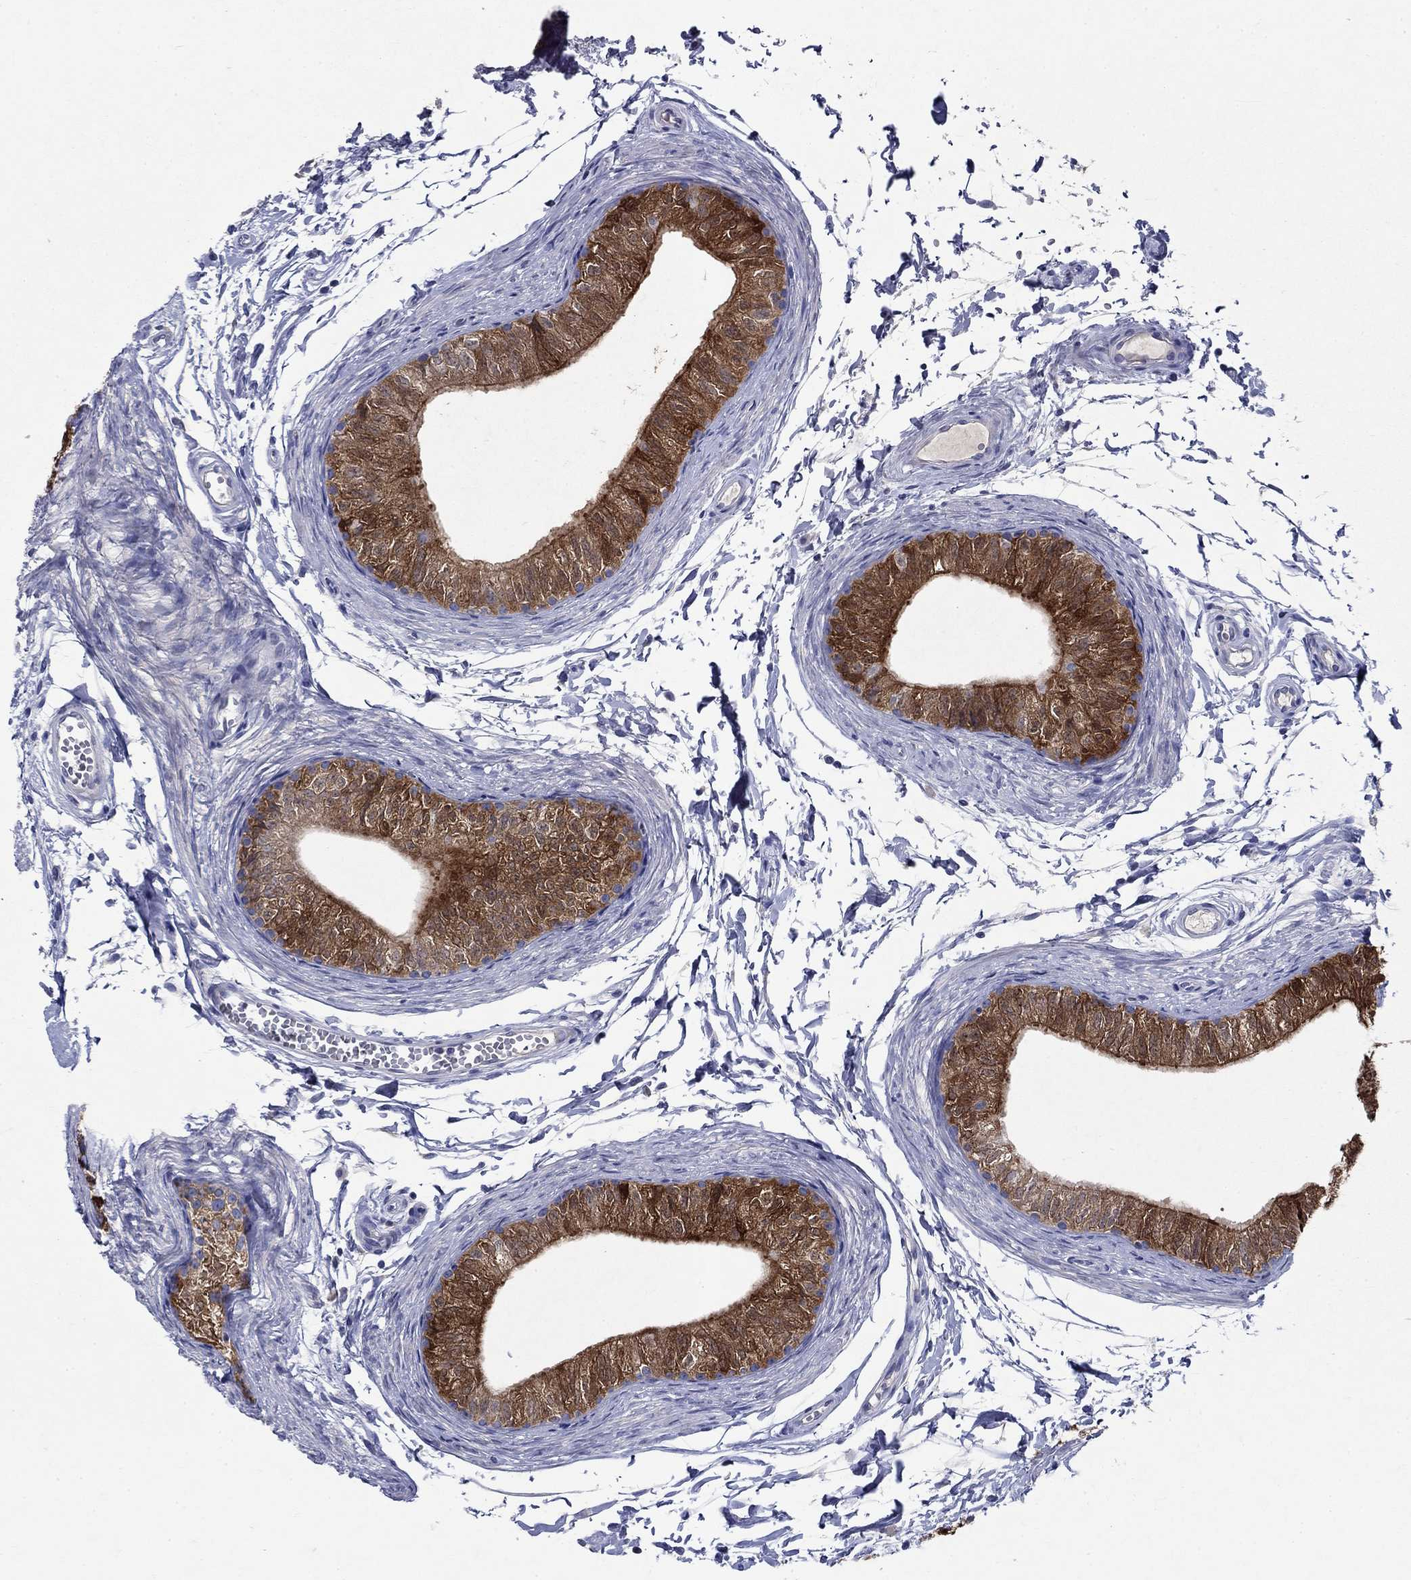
{"staining": {"intensity": "strong", "quantity": "25%-75%", "location": "cytoplasmic/membranous"}, "tissue": "epididymis", "cell_type": "Glandular cells", "image_type": "normal", "snomed": [{"axis": "morphology", "description": "Normal tissue, NOS"}, {"axis": "topography", "description": "Epididymis"}], "caption": "Glandular cells demonstrate high levels of strong cytoplasmic/membranous staining in about 25%-75% of cells in unremarkable epididymis.", "gene": "SULT2B1", "patient": {"sex": "male", "age": 22}}